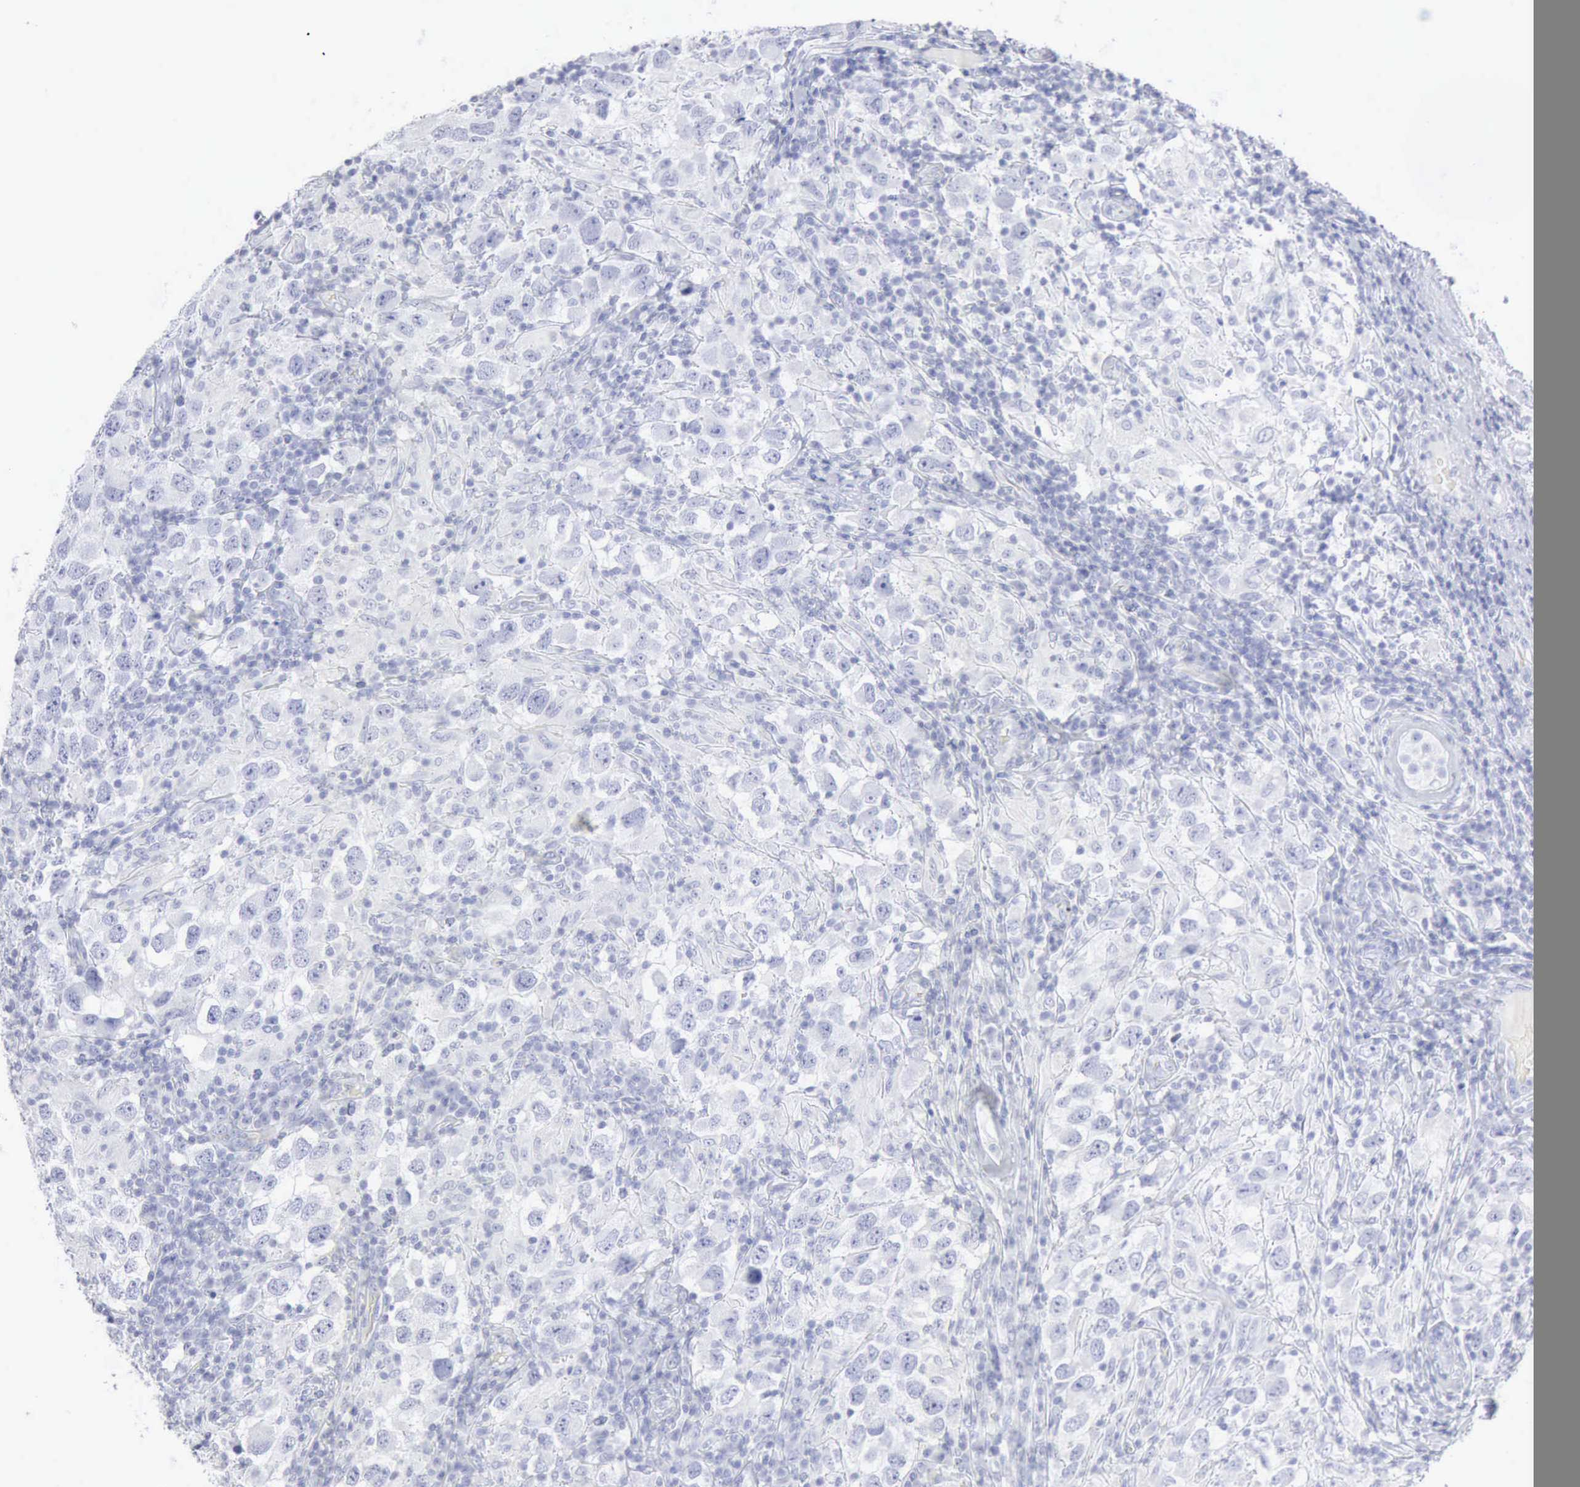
{"staining": {"intensity": "negative", "quantity": "none", "location": "none"}, "tissue": "testis cancer", "cell_type": "Tumor cells", "image_type": "cancer", "snomed": [{"axis": "morphology", "description": "Carcinoma, Embryonal, NOS"}, {"axis": "topography", "description": "Testis"}], "caption": "Immunohistochemistry micrograph of neoplastic tissue: human embryonal carcinoma (testis) stained with DAB reveals no significant protein expression in tumor cells.", "gene": "CMA1", "patient": {"sex": "male", "age": 21}}